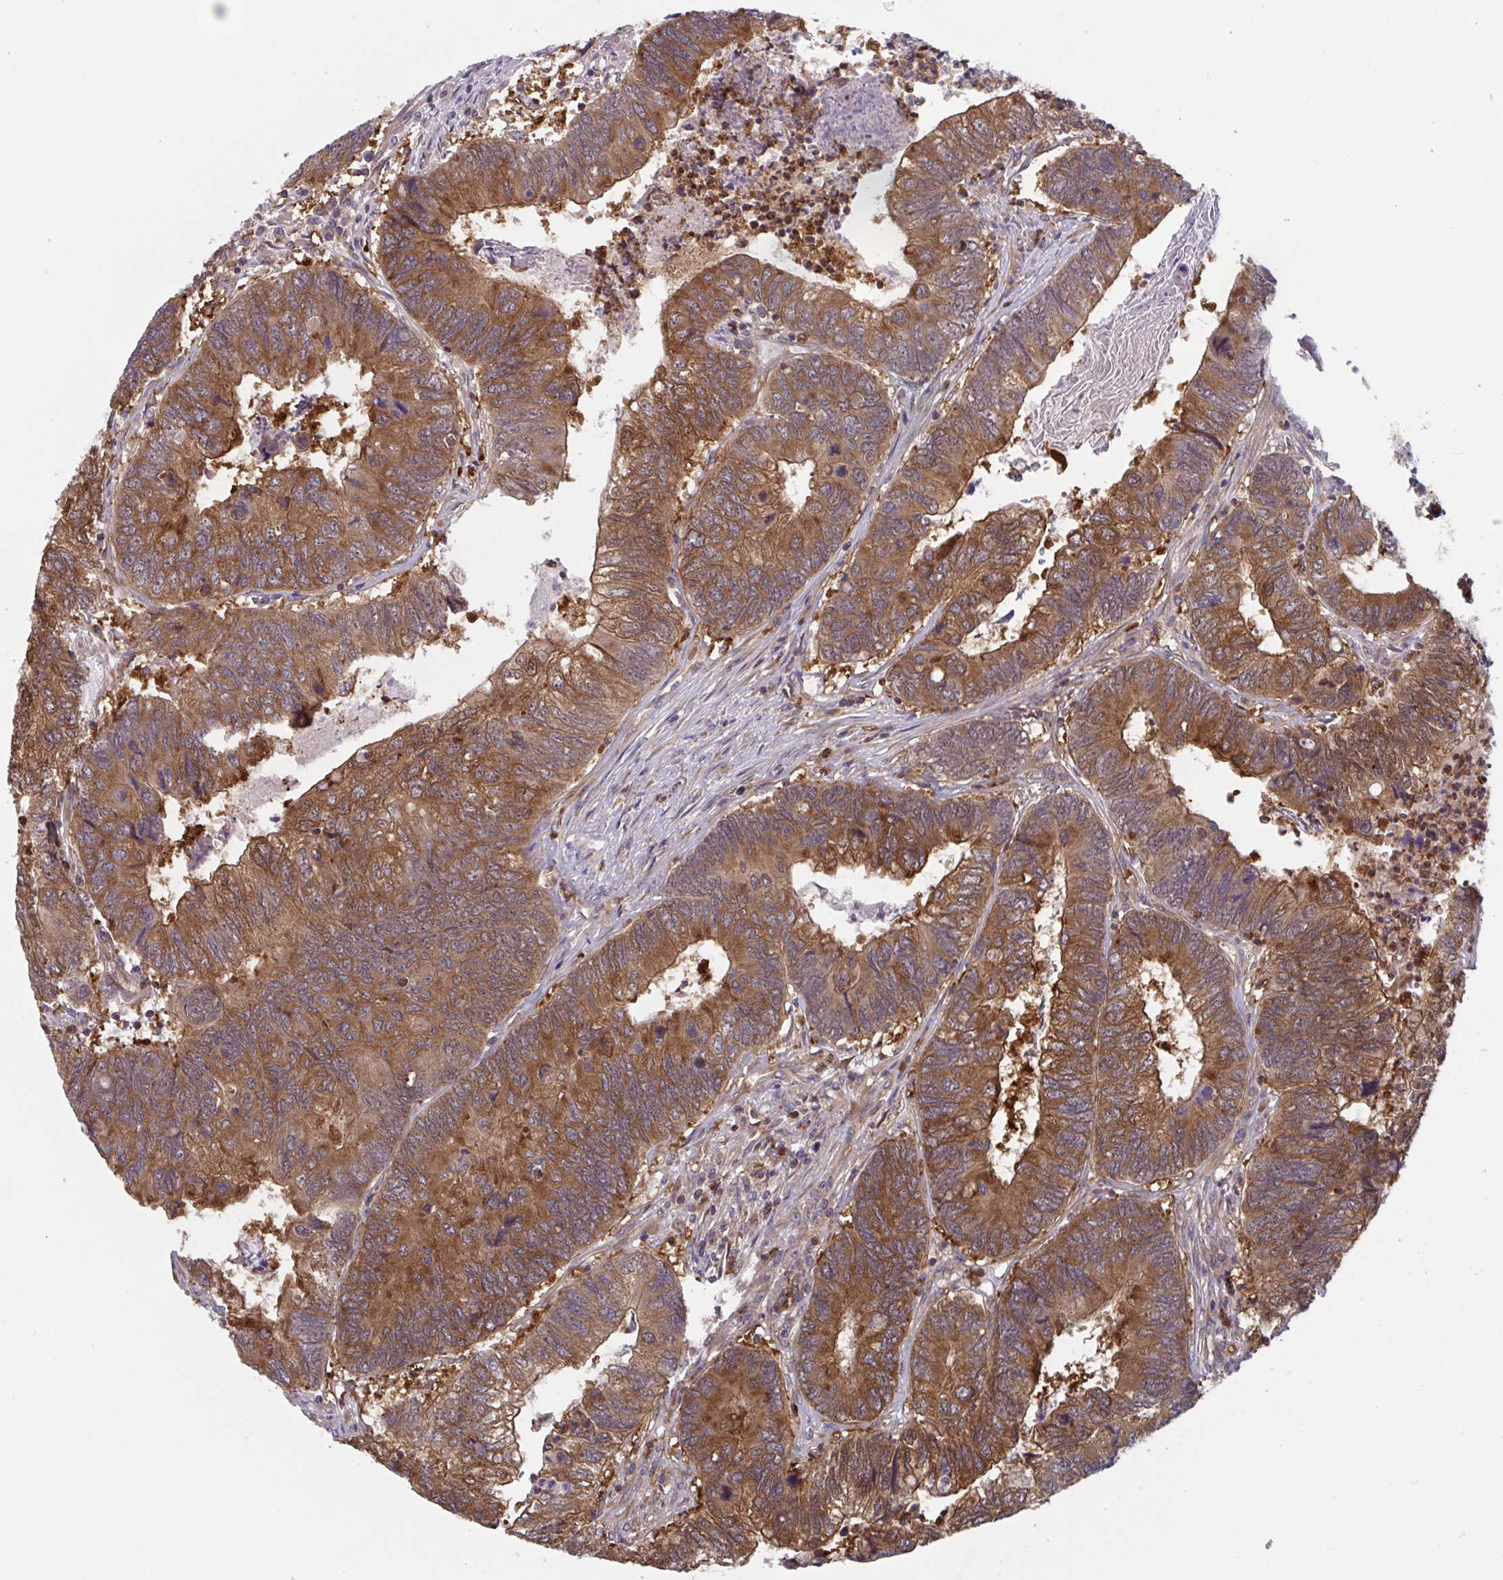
{"staining": {"intensity": "strong", "quantity": ">75%", "location": "cytoplasmic/membranous"}, "tissue": "colorectal cancer", "cell_type": "Tumor cells", "image_type": "cancer", "snomed": [{"axis": "morphology", "description": "Adenocarcinoma, NOS"}, {"axis": "topography", "description": "Colon"}], "caption": "IHC staining of colorectal adenocarcinoma, which demonstrates high levels of strong cytoplasmic/membranous expression in about >75% of tumor cells indicating strong cytoplasmic/membranous protein expression. The staining was performed using DAB (3,3'-diaminobenzidine) (brown) for protein detection and nuclei were counterstained in hematoxylin (blue).", "gene": "LMNTD2", "patient": {"sex": "female", "age": 67}}